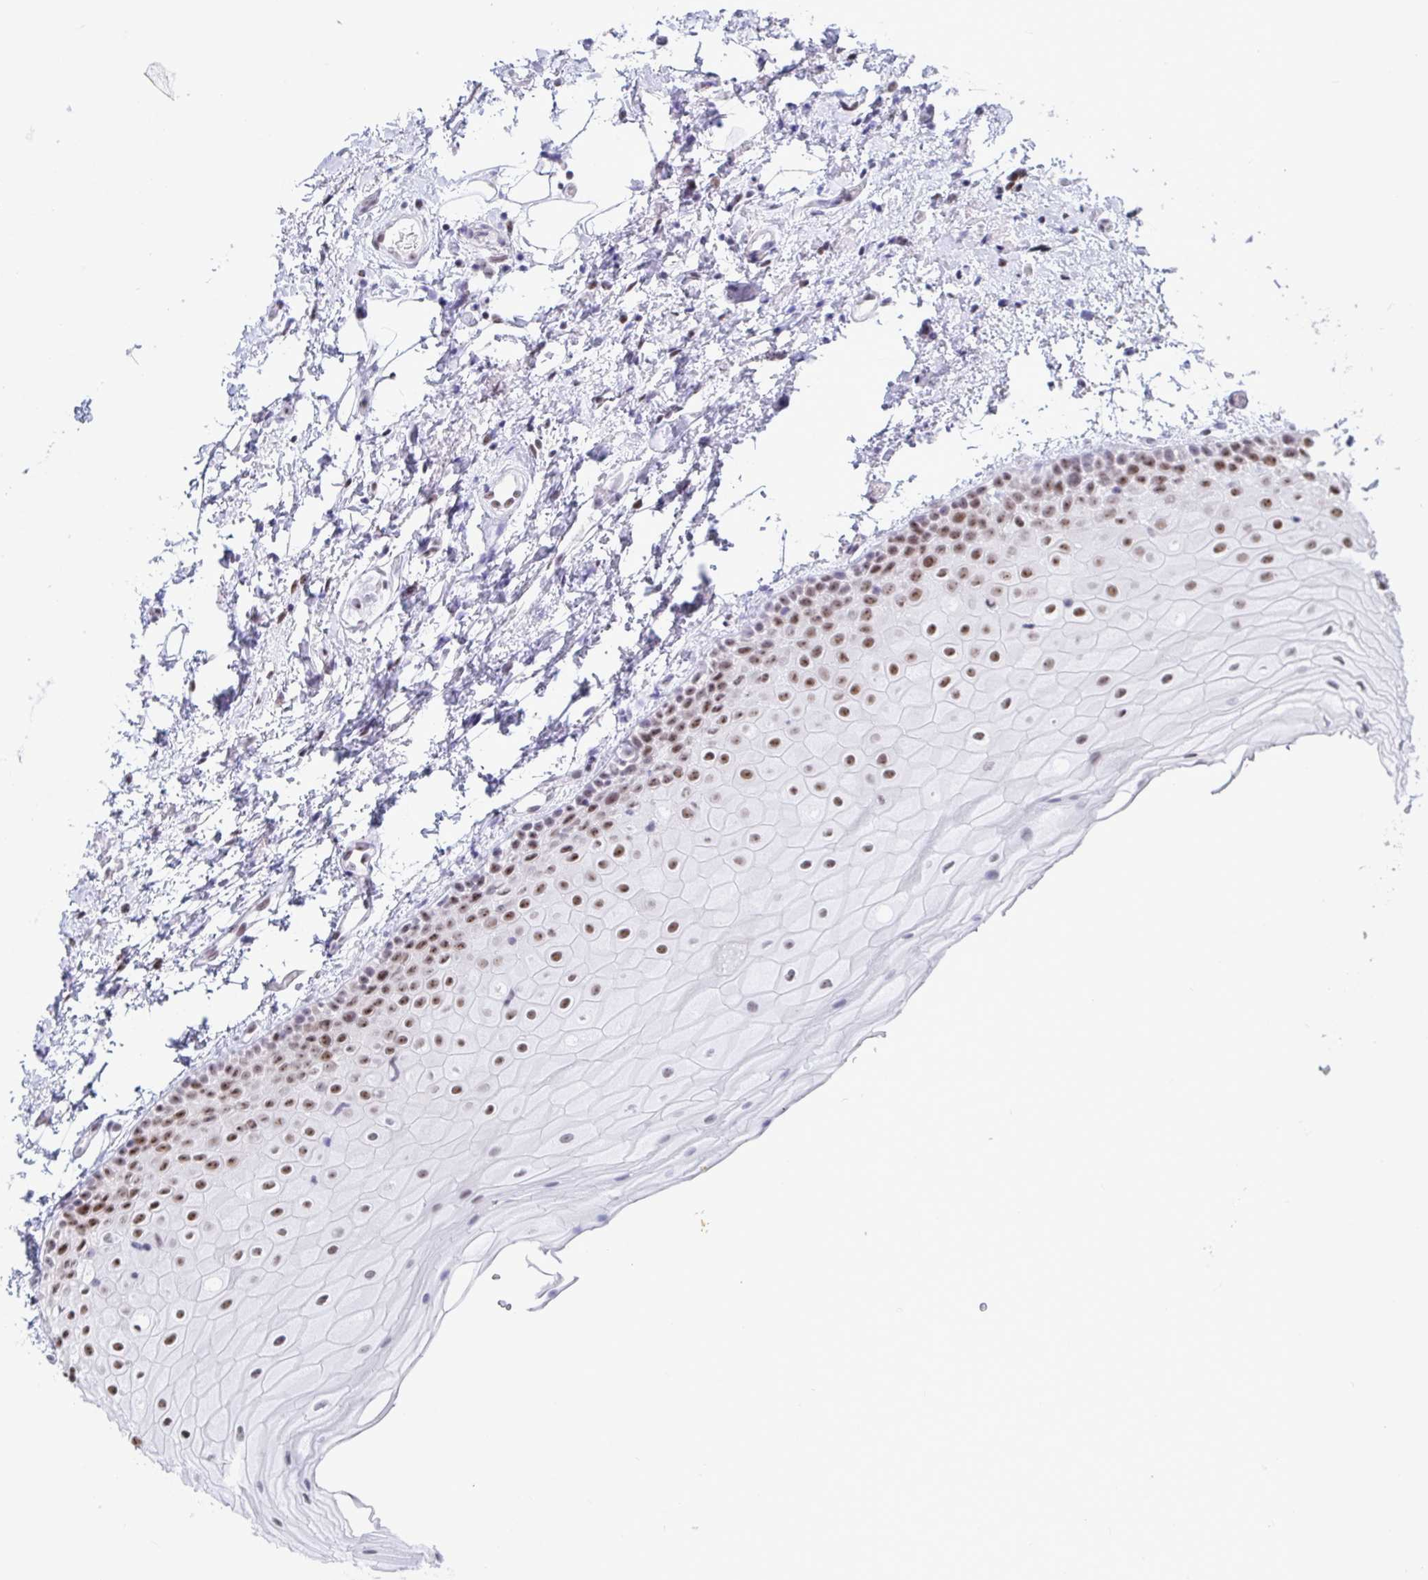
{"staining": {"intensity": "moderate", "quantity": ">75%", "location": "nuclear"}, "tissue": "oral mucosa", "cell_type": "Squamous epithelial cells", "image_type": "normal", "snomed": [{"axis": "morphology", "description": "Normal tissue, NOS"}, {"axis": "topography", "description": "Oral tissue"}], "caption": "Brown immunohistochemical staining in unremarkable oral mucosa displays moderate nuclear expression in approximately >75% of squamous epithelial cells. The protein is stained brown, and the nuclei are stained in blue (DAB (3,3'-diaminobenzidine) IHC with brightfield microscopy, high magnification).", "gene": "SUPT16H", "patient": {"sex": "female", "age": 82}}